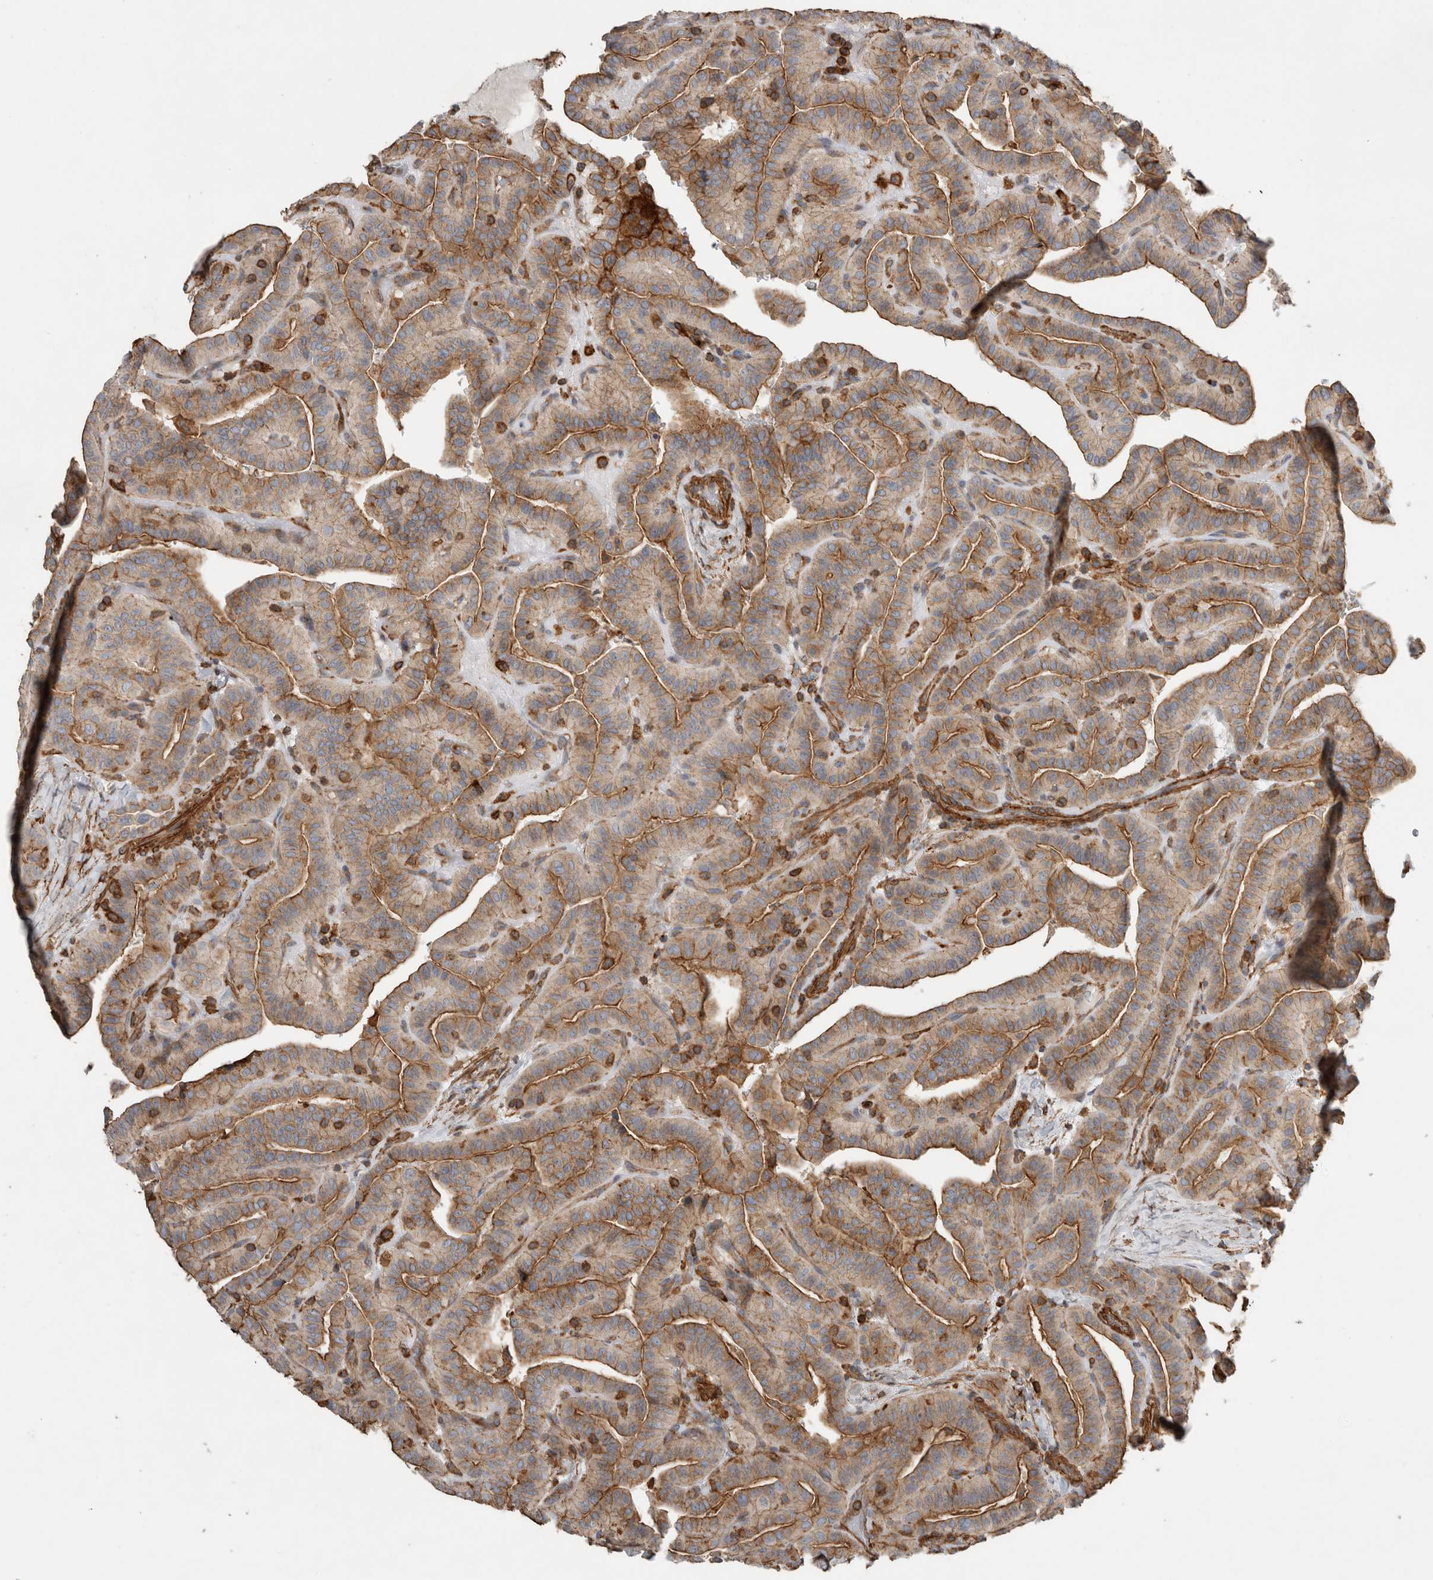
{"staining": {"intensity": "moderate", "quantity": ">75%", "location": "cytoplasmic/membranous"}, "tissue": "thyroid cancer", "cell_type": "Tumor cells", "image_type": "cancer", "snomed": [{"axis": "morphology", "description": "Papillary adenocarcinoma, NOS"}, {"axis": "topography", "description": "Thyroid gland"}], "caption": "Thyroid cancer stained for a protein demonstrates moderate cytoplasmic/membranous positivity in tumor cells. (IHC, brightfield microscopy, high magnification).", "gene": "GPER1", "patient": {"sex": "male", "age": 77}}